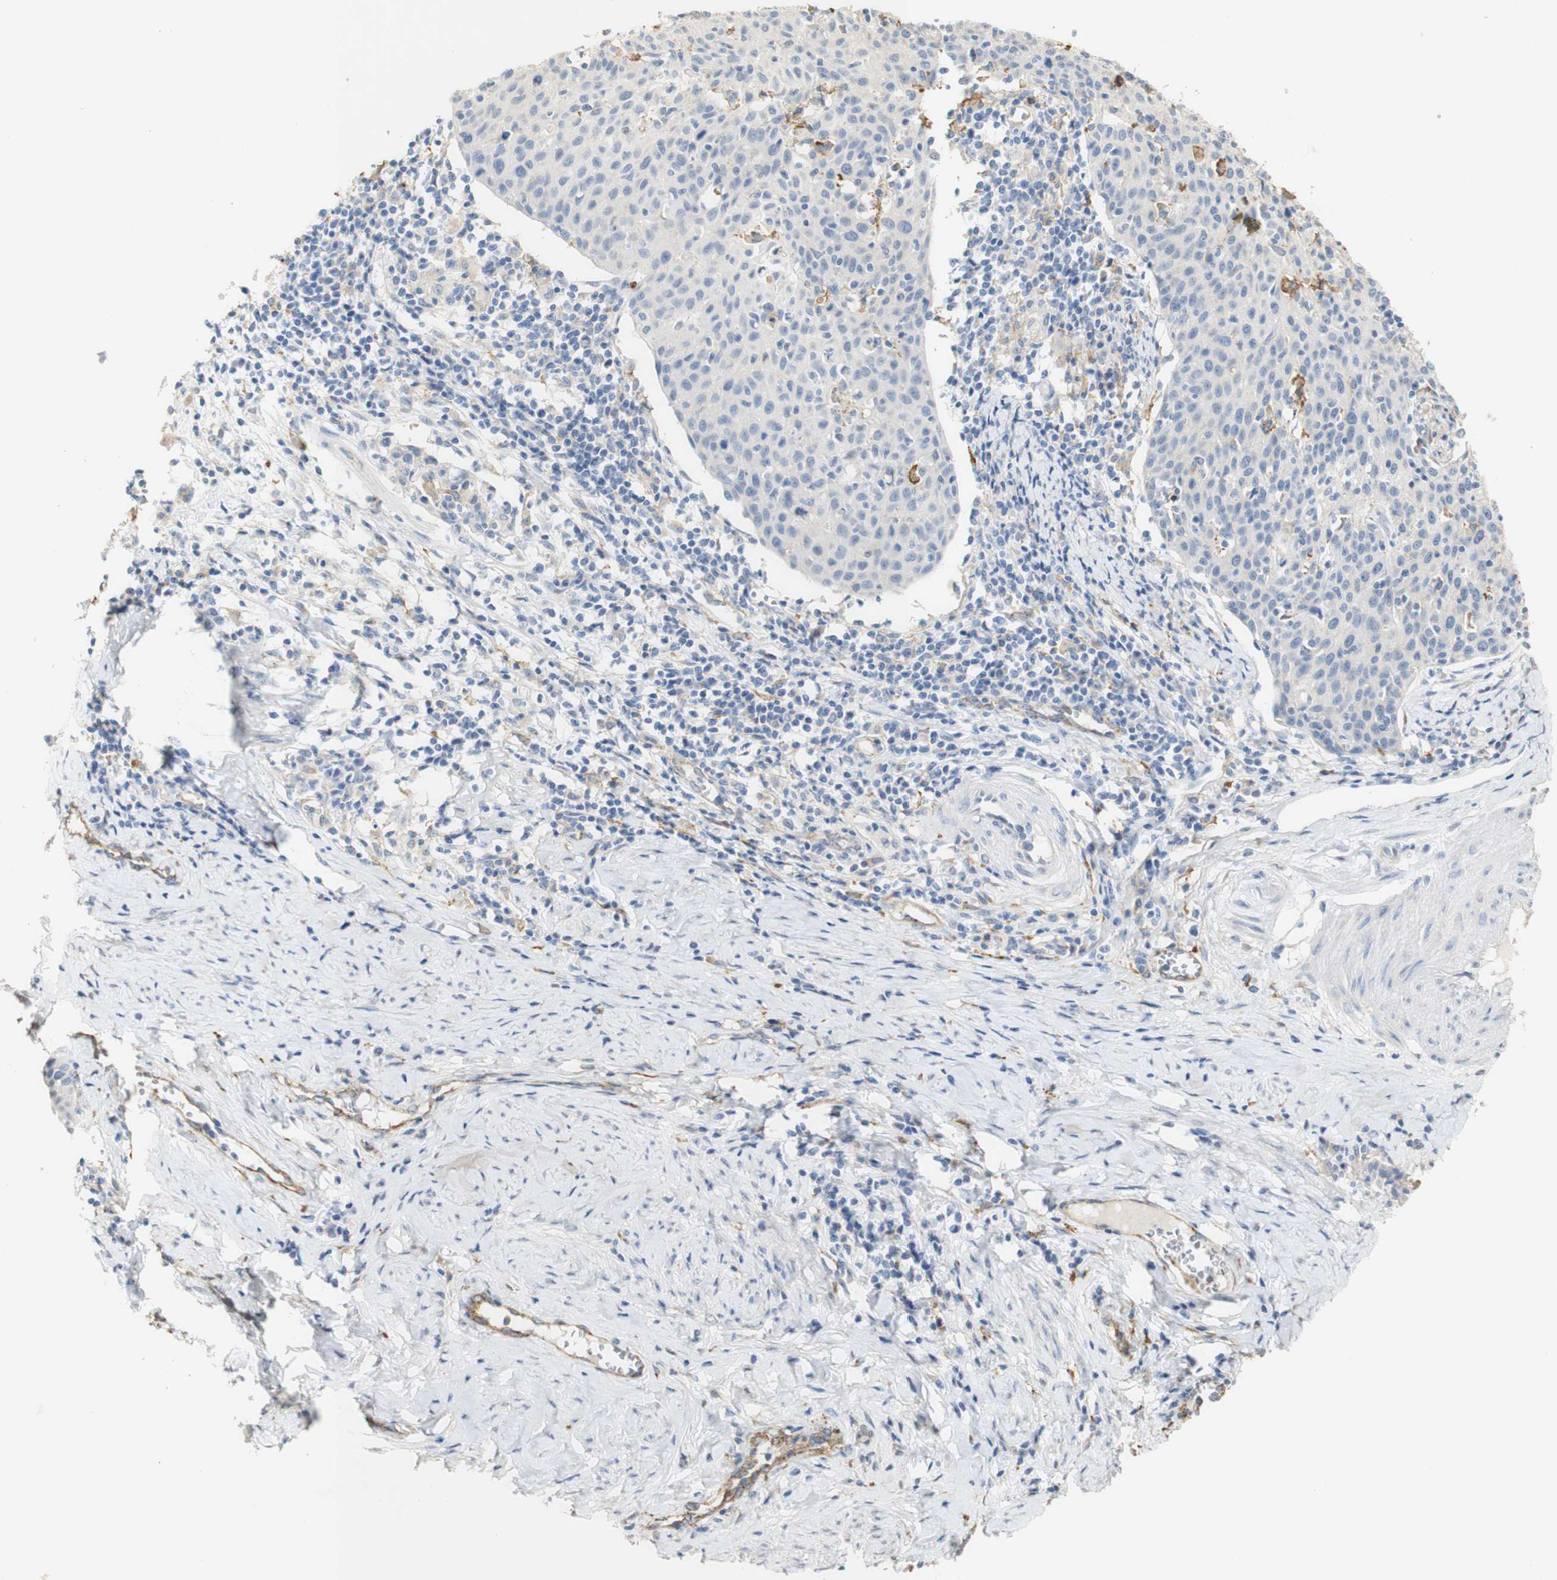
{"staining": {"intensity": "negative", "quantity": "none", "location": "none"}, "tissue": "cervical cancer", "cell_type": "Tumor cells", "image_type": "cancer", "snomed": [{"axis": "morphology", "description": "Squamous cell carcinoma, NOS"}, {"axis": "topography", "description": "Cervix"}], "caption": "Histopathology image shows no protein staining in tumor cells of cervical squamous cell carcinoma tissue. The staining was performed using DAB (3,3'-diaminobenzidine) to visualize the protein expression in brown, while the nuclei were stained in blue with hematoxylin (Magnification: 20x).", "gene": "FCGRT", "patient": {"sex": "female", "age": 38}}